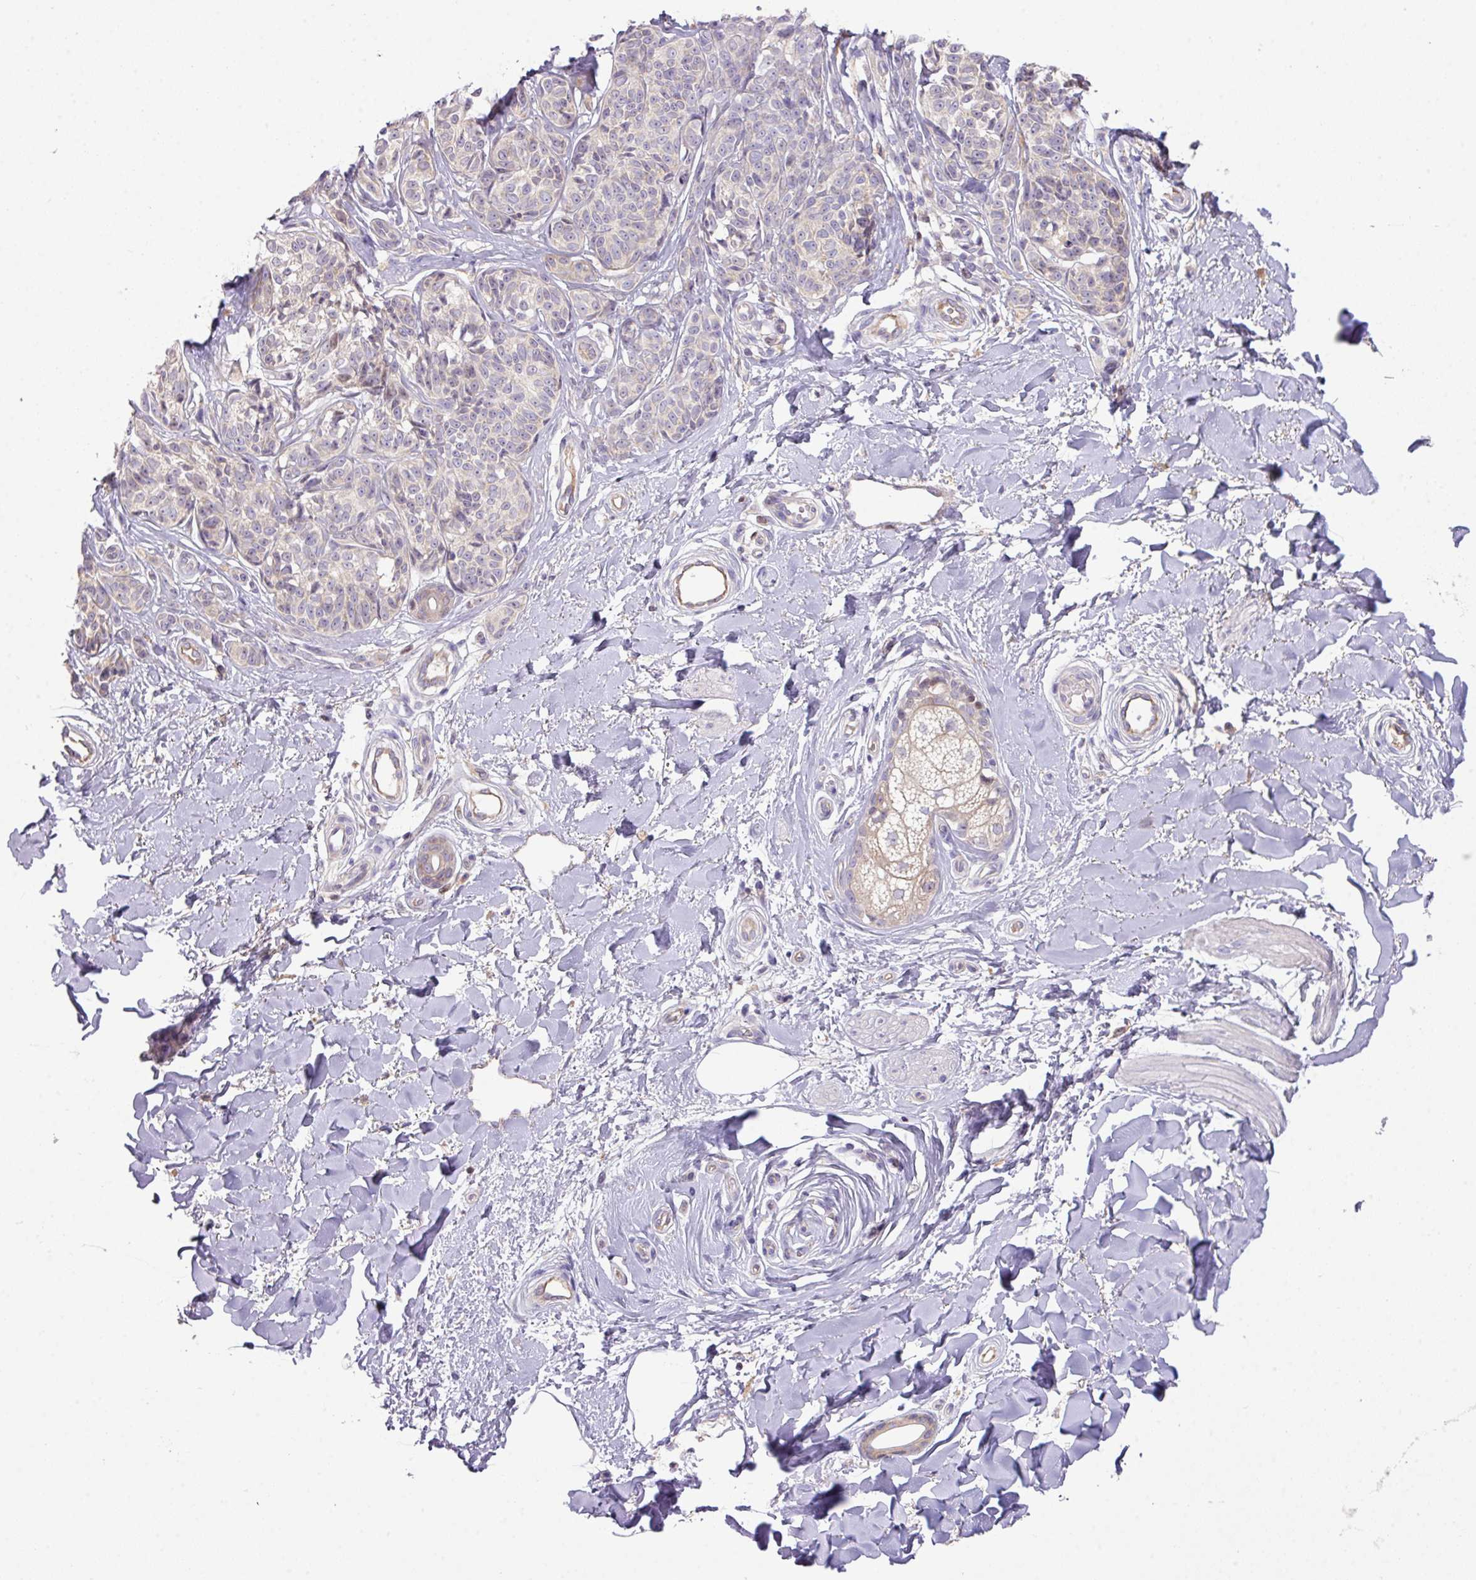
{"staining": {"intensity": "negative", "quantity": "none", "location": "none"}, "tissue": "melanoma", "cell_type": "Tumor cells", "image_type": "cancer", "snomed": [{"axis": "morphology", "description": "Malignant melanoma, NOS"}, {"axis": "topography", "description": "Skin"}], "caption": "Image shows no significant protein positivity in tumor cells of malignant melanoma.", "gene": "ZNF394", "patient": {"sex": "female", "age": 37}}